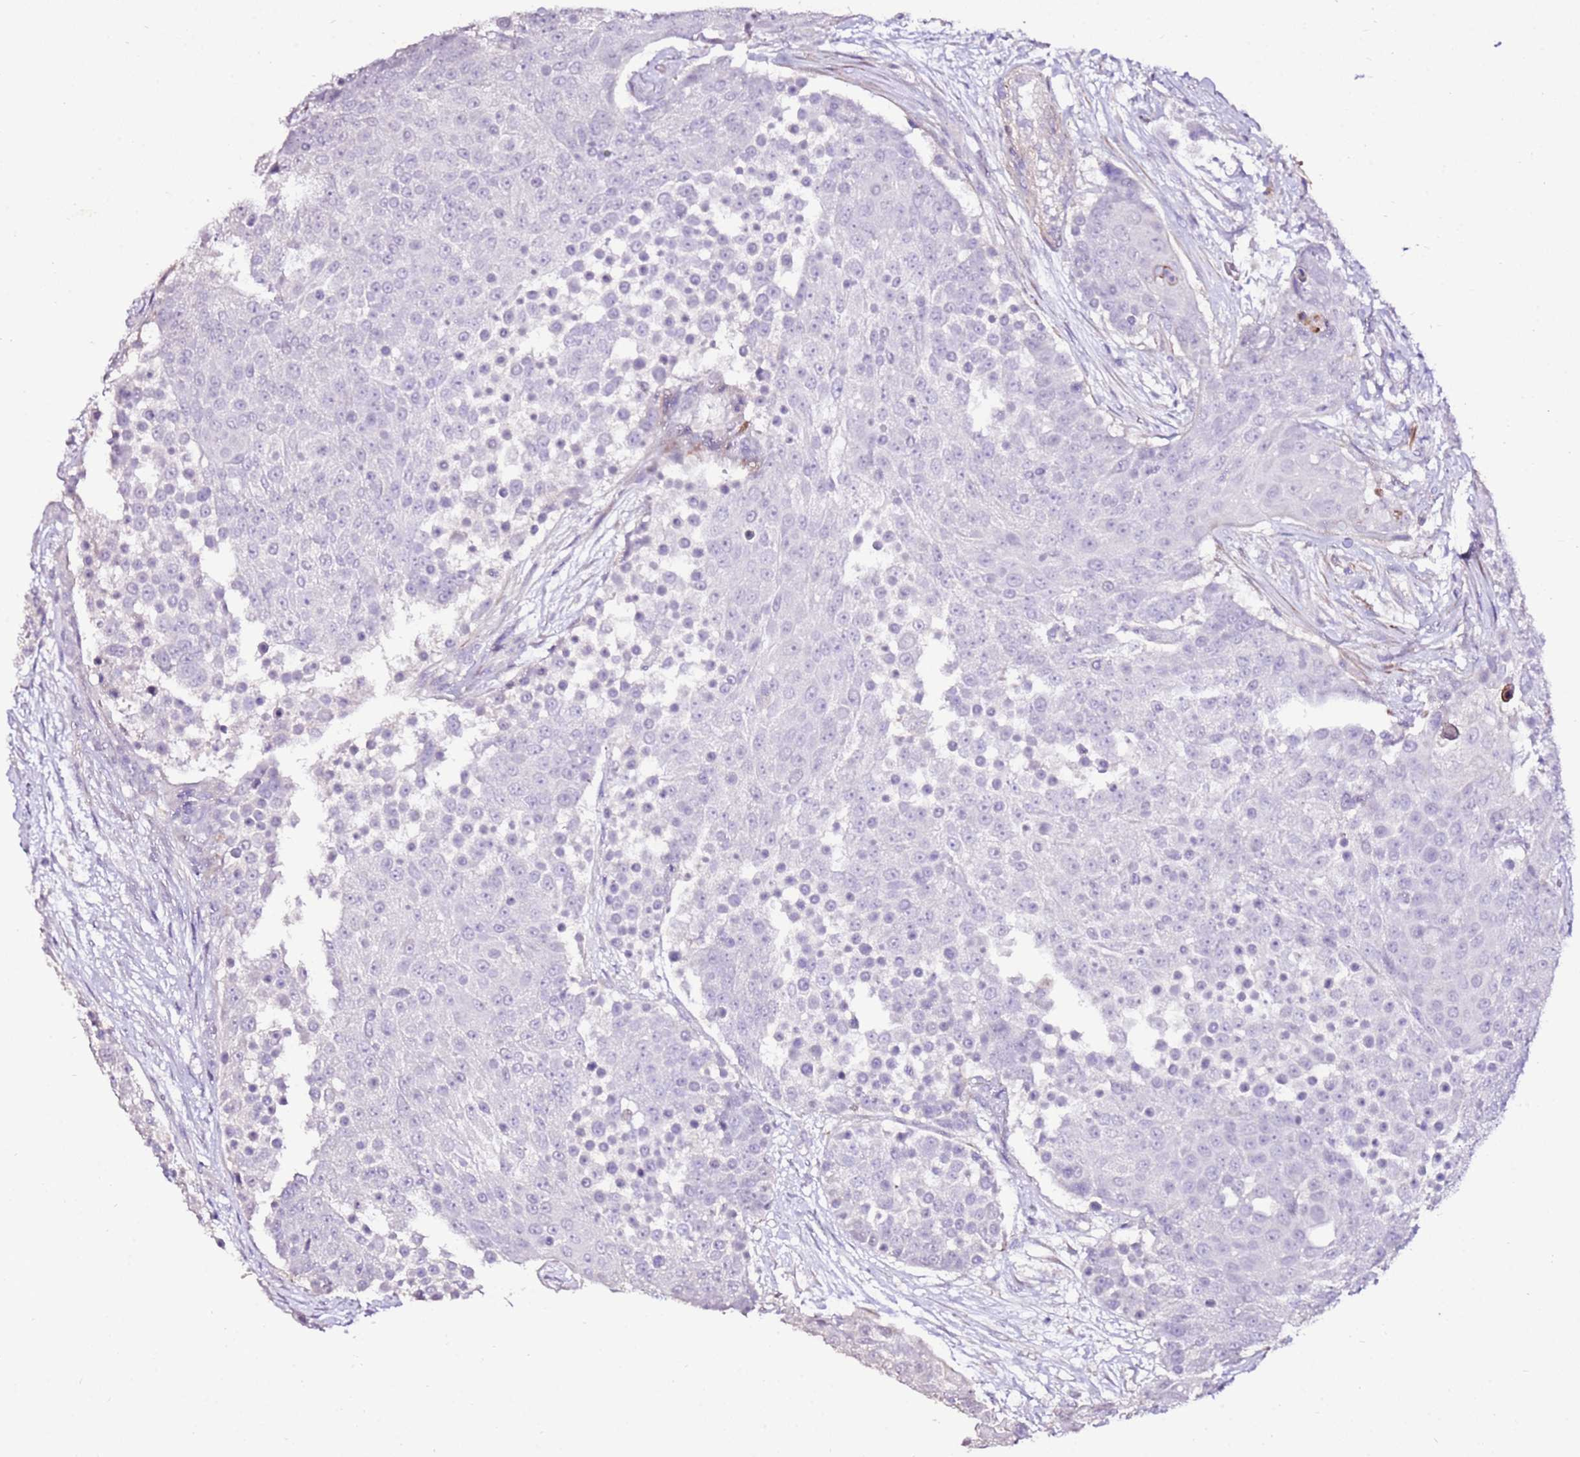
{"staining": {"intensity": "negative", "quantity": "none", "location": "none"}, "tissue": "urothelial cancer", "cell_type": "Tumor cells", "image_type": "cancer", "snomed": [{"axis": "morphology", "description": "Urothelial carcinoma, High grade"}, {"axis": "topography", "description": "Urinary bladder"}], "caption": "Urothelial cancer was stained to show a protein in brown. There is no significant staining in tumor cells.", "gene": "ART5", "patient": {"sex": "female", "age": 63}}